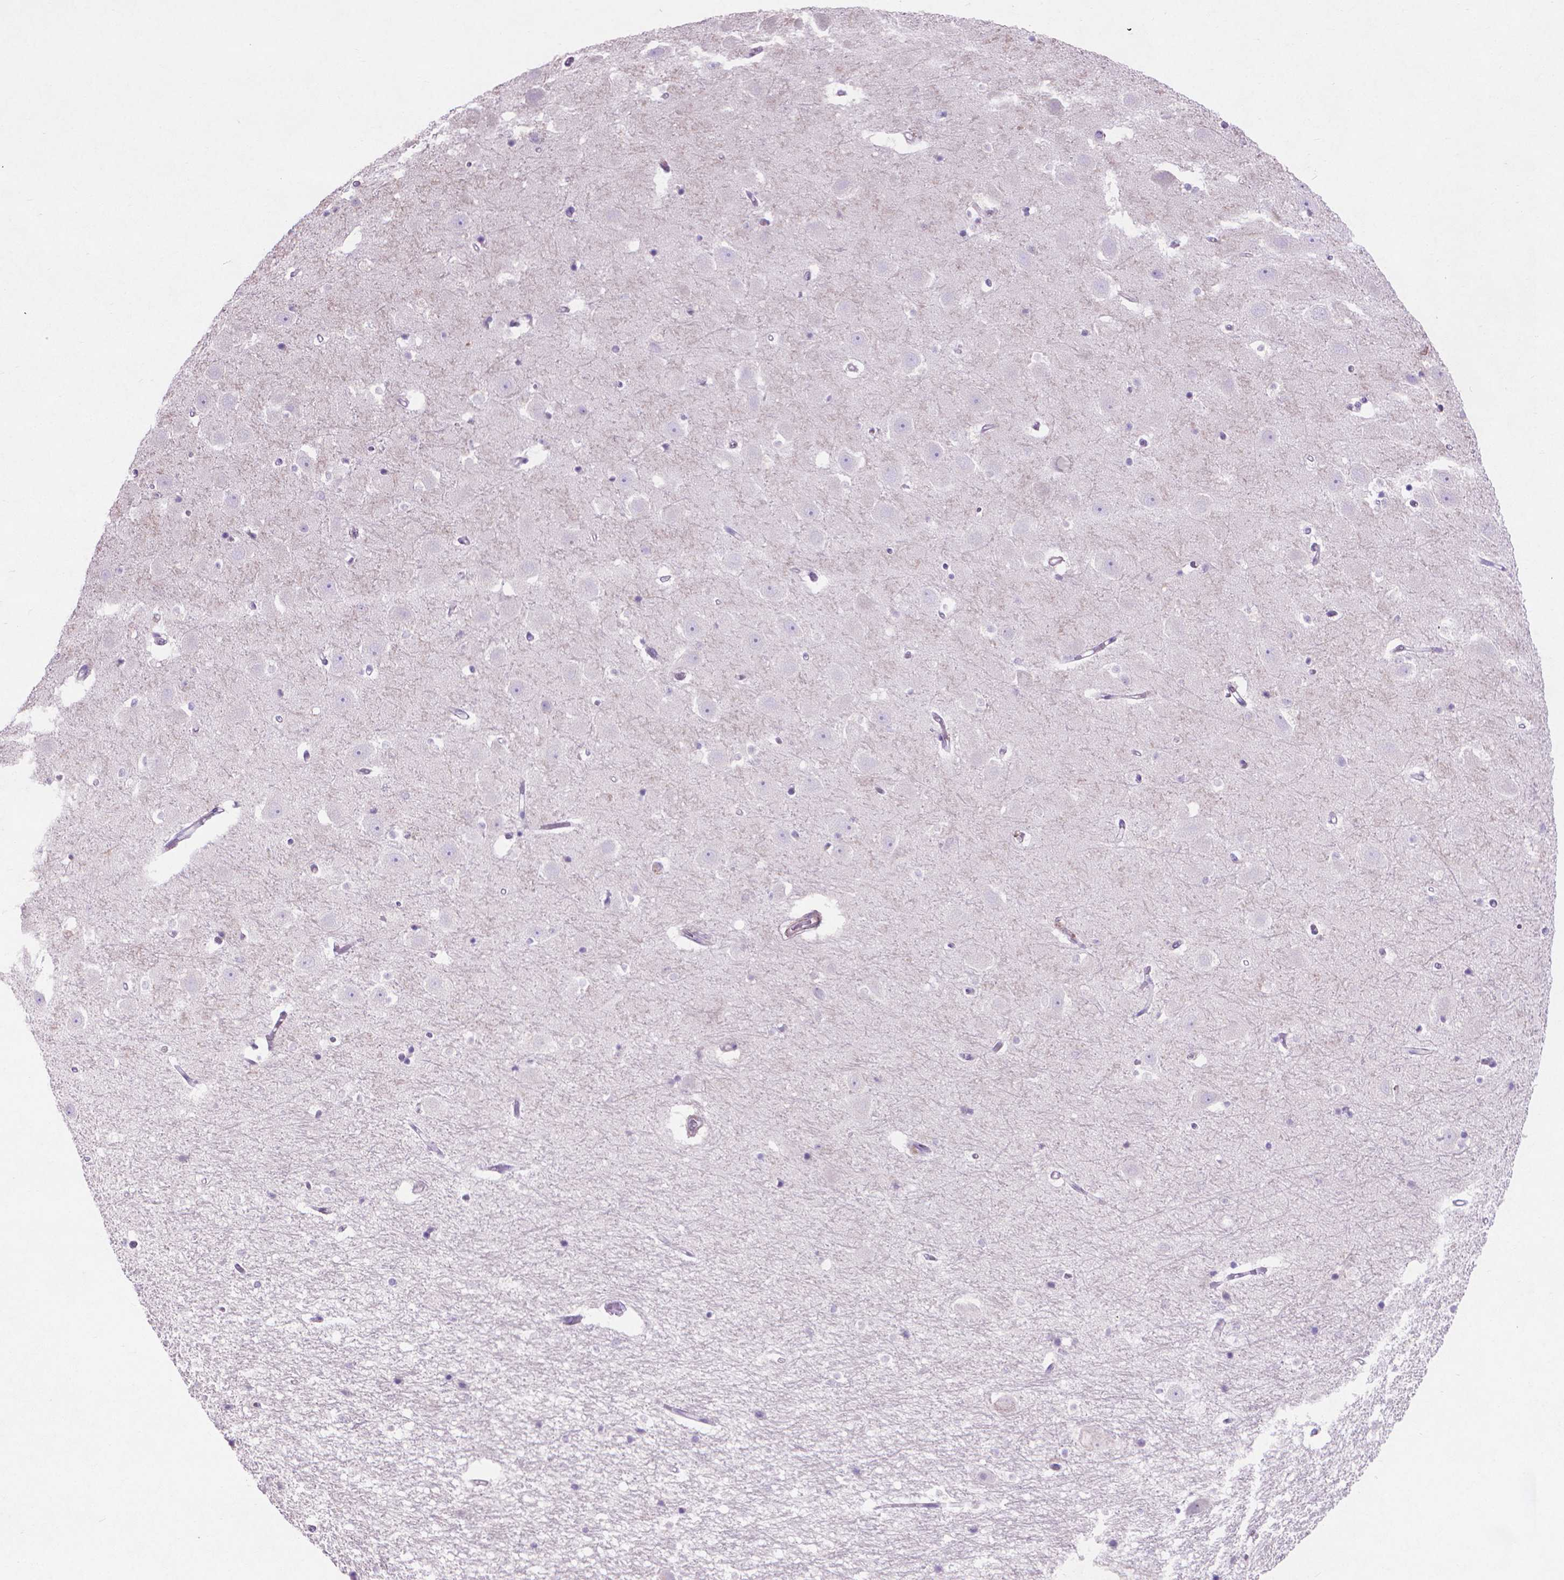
{"staining": {"intensity": "negative", "quantity": "none", "location": "none"}, "tissue": "hippocampus", "cell_type": "Glial cells", "image_type": "normal", "snomed": [{"axis": "morphology", "description": "Normal tissue, NOS"}, {"axis": "topography", "description": "Hippocampus"}], "caption": "Immunohistochemistry image of benign hippocampus: human hippocampus stained with DAB (3,3'-diaminobenzidine) reveals no significant protein staining in glial cells. The staining was performed using DAB (3,3'-diaminobenzidine) to visualize the protein expression in brown, while the nuclei were stained in blue with hematoxylin (Magnification: 20x).", "gene": "AQP10", "patient": {"sex": "male", "age": 44}}